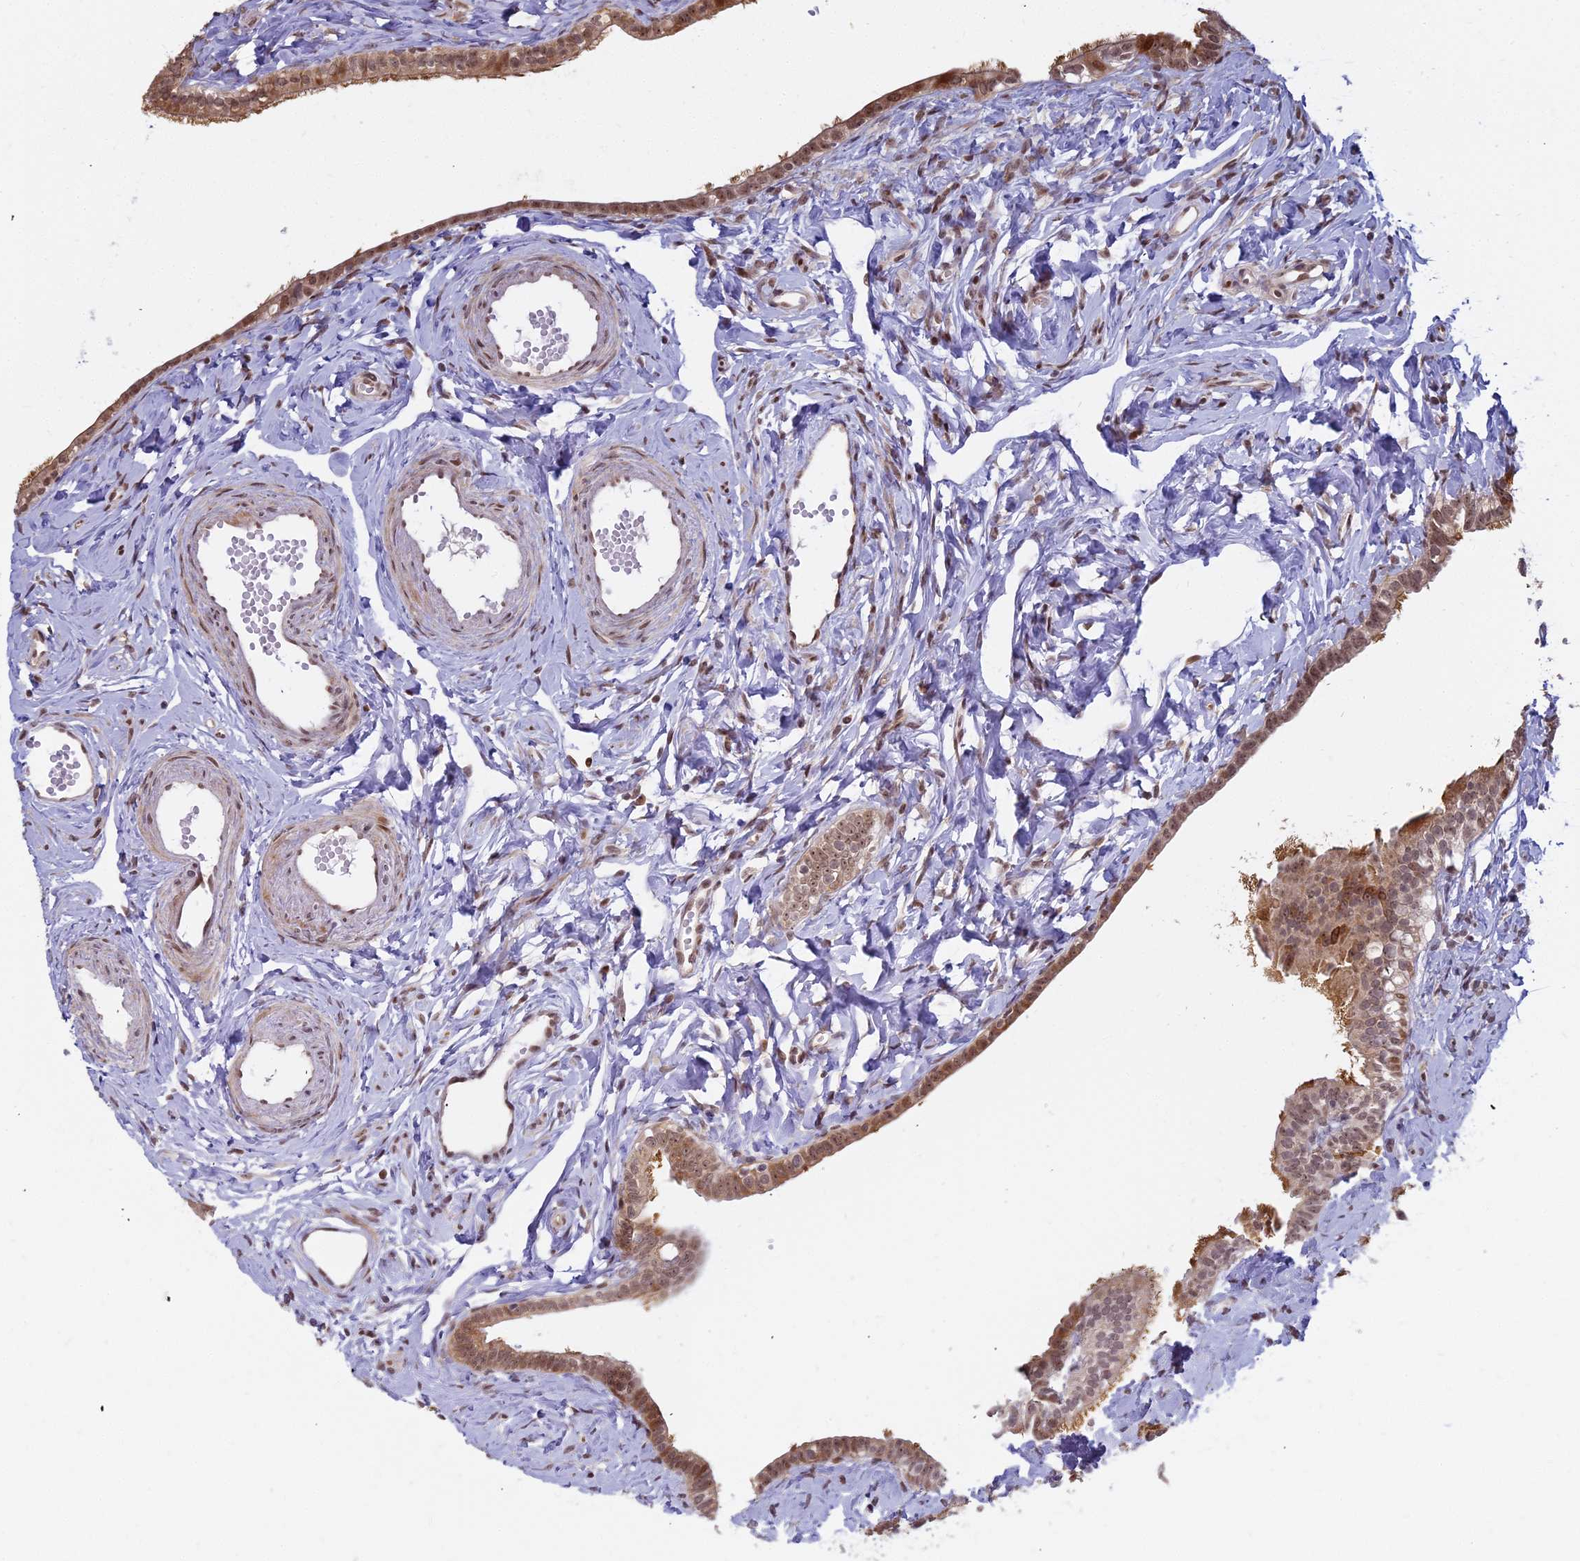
{"staining": {"intensity": "moderate", "quantity": ">75%", "location": "cytoplasmic/membranous,nuclear"}, "tissue": "fallopian tube", "cell_type": "Glandular cells", "image_type": "normal", "snomed": [{"axis": "morphology", "description": "Normal tissue, NOS"}, {"axis": "topography", "description": "Fallopian tube"}], "caption": "Protein analysis of normal fallopian tube shows moderate cytoplasmic/membranous,nuclear expression in approximately >75% of glandular cells. (DAB IHC with brightfield microscopy, high magnification).", "gene": "ABCA2", "patient": {"sex": "female", "age": 66}}